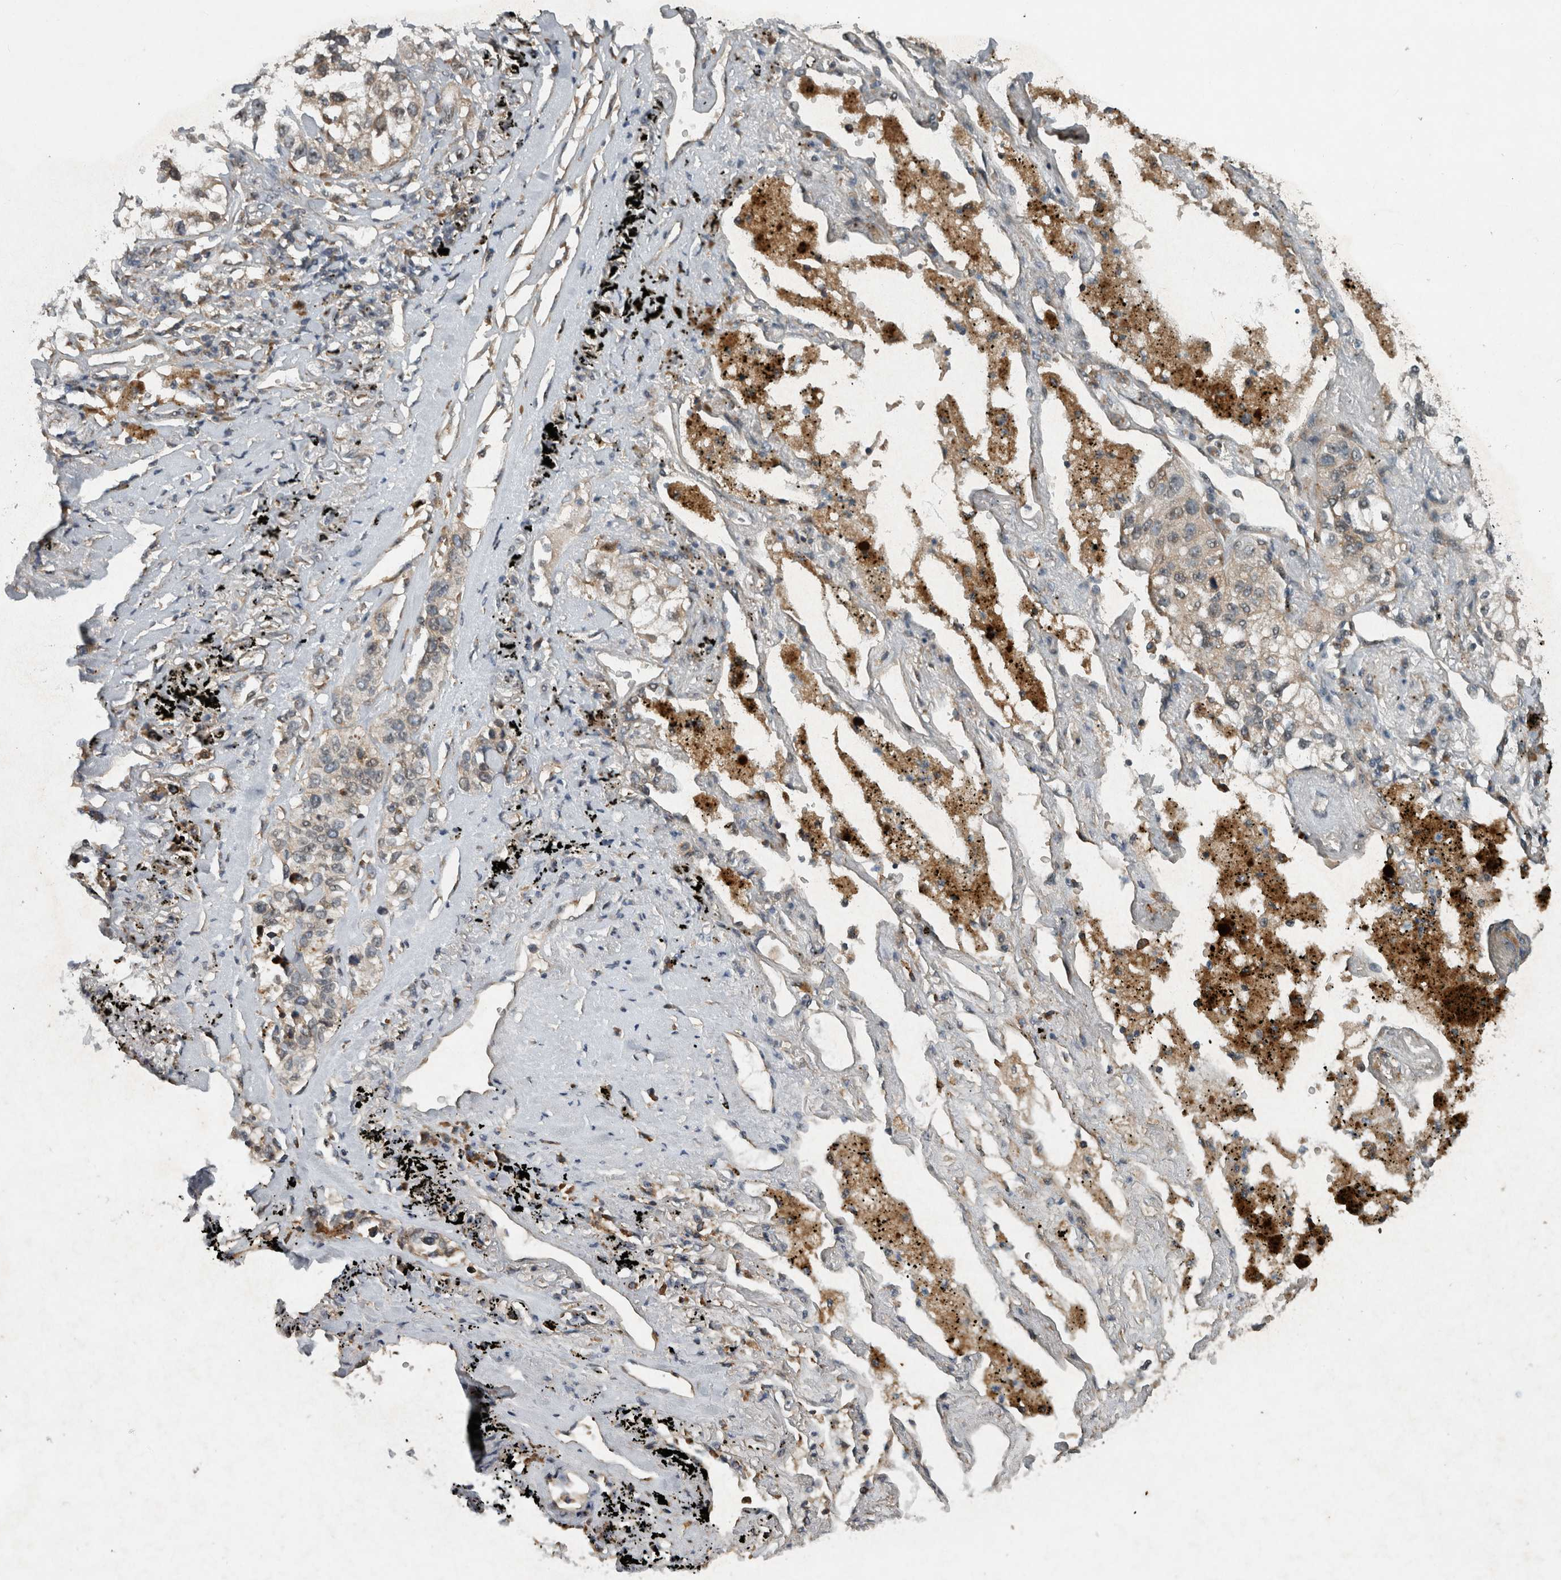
{"staining": {"intensity": "weak", "quantity": "<25%", "location": "cytoplasmic/membranous"}, "tissue": "lung cancer", "cell_type": "Tumor cells", "image_type": "cancer", "snomed": [{"axis": "morphology", "description": "Adenocarcinoma, NOS"}, {"axis": "topography", "description": "Lung"}], "caption": "A high-resolution micrograph shows IHC staining of lung cancer, which displays no significant expression in tumor cells. Brightfield microscopy of immunohistochemistry (IHC) stained with DAB (brown) and hematoxylin (blue), captured at high magnification.", "gene": "GPR137B", "patient": {"sex": "male", "age": 63}}